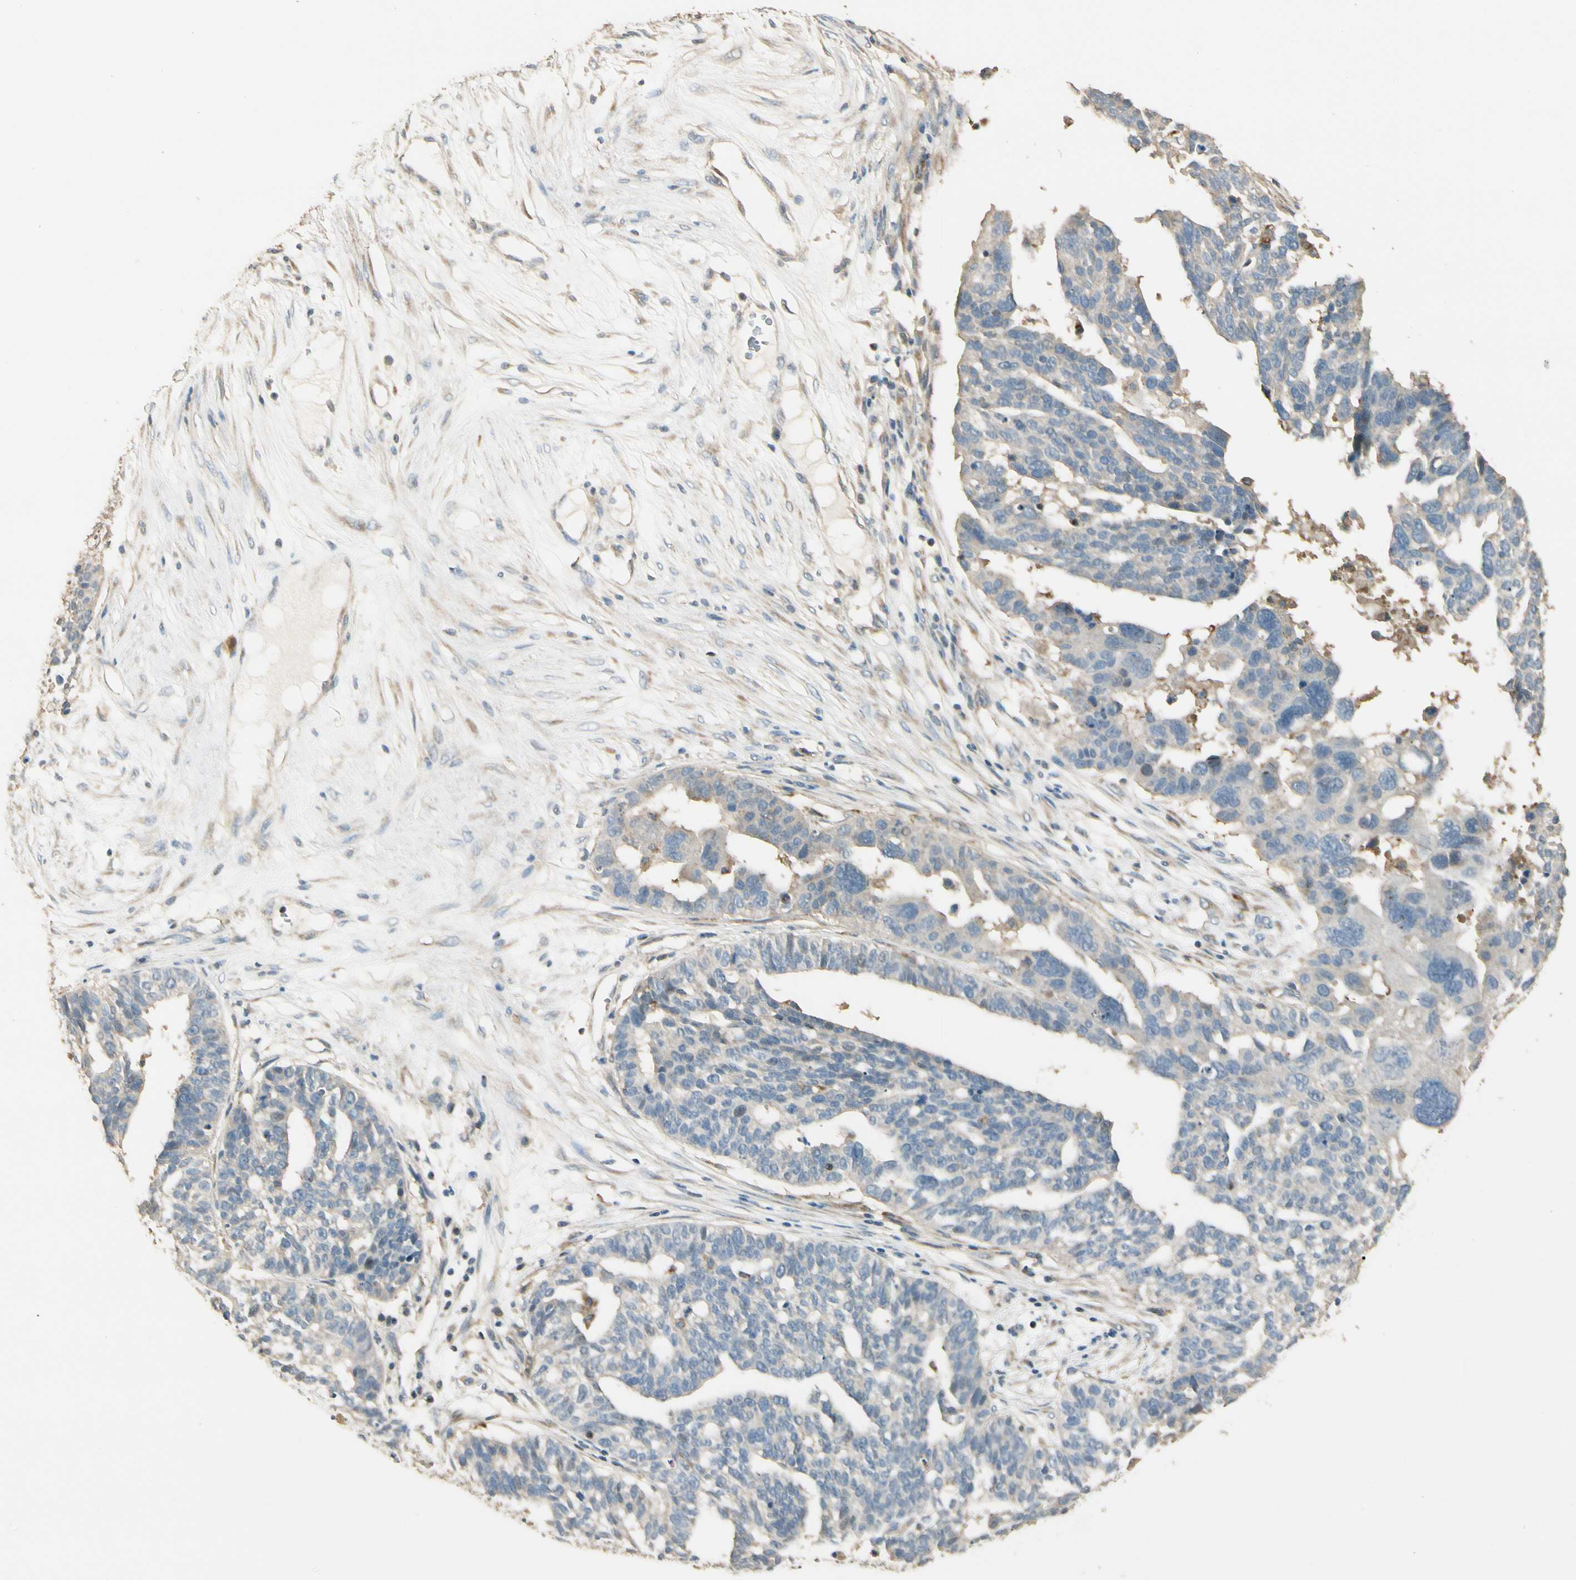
{"staining": {"intensity": "weak", "quantity": "<25%", "location": "cytoplasmic/membranous"}, "tissue": "ovarian cancer", "cell_type": "Tumor cells", "image_type": "cancer", "snomed": [{"axis": "morphology", "description": "Cystadenocarcinoma, serous, NOS"}, {"axis": "topography", "description": "Ovary"}], "caption": "This micrograph is of serous cystadenocarcinoma (ovarian) stained with immunohistochemistry (IHC) to label a protein in brown with the nuclei are counter-stained blue. There is no positivity in tumor cells.", "gene": "PLXNA1", "patient": {"sex": "female", "age": 59}}